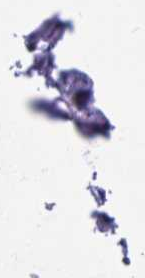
{"staining": {"intensity": "negative", "quantity": "none", "location": "none"}, "tissue": "soft tissue", "cell_type": "Fibroblasts", "image_type": "normal", "snomed": [{"axis": "morphology", "description": "Normal tissue, NOS"}, {"axis": "topography", "description": "Lymph node"}, {"axis": "topography", "description": "Cartilage tissue"}, {"axis": "topography", "description": "Bronchus"}], "caption": "Protein analysis of benign soft tissue displays no significant staining in fibroblasts.", "gene": "DDX39A", "patient": {"sex": "female", "age": 70}}